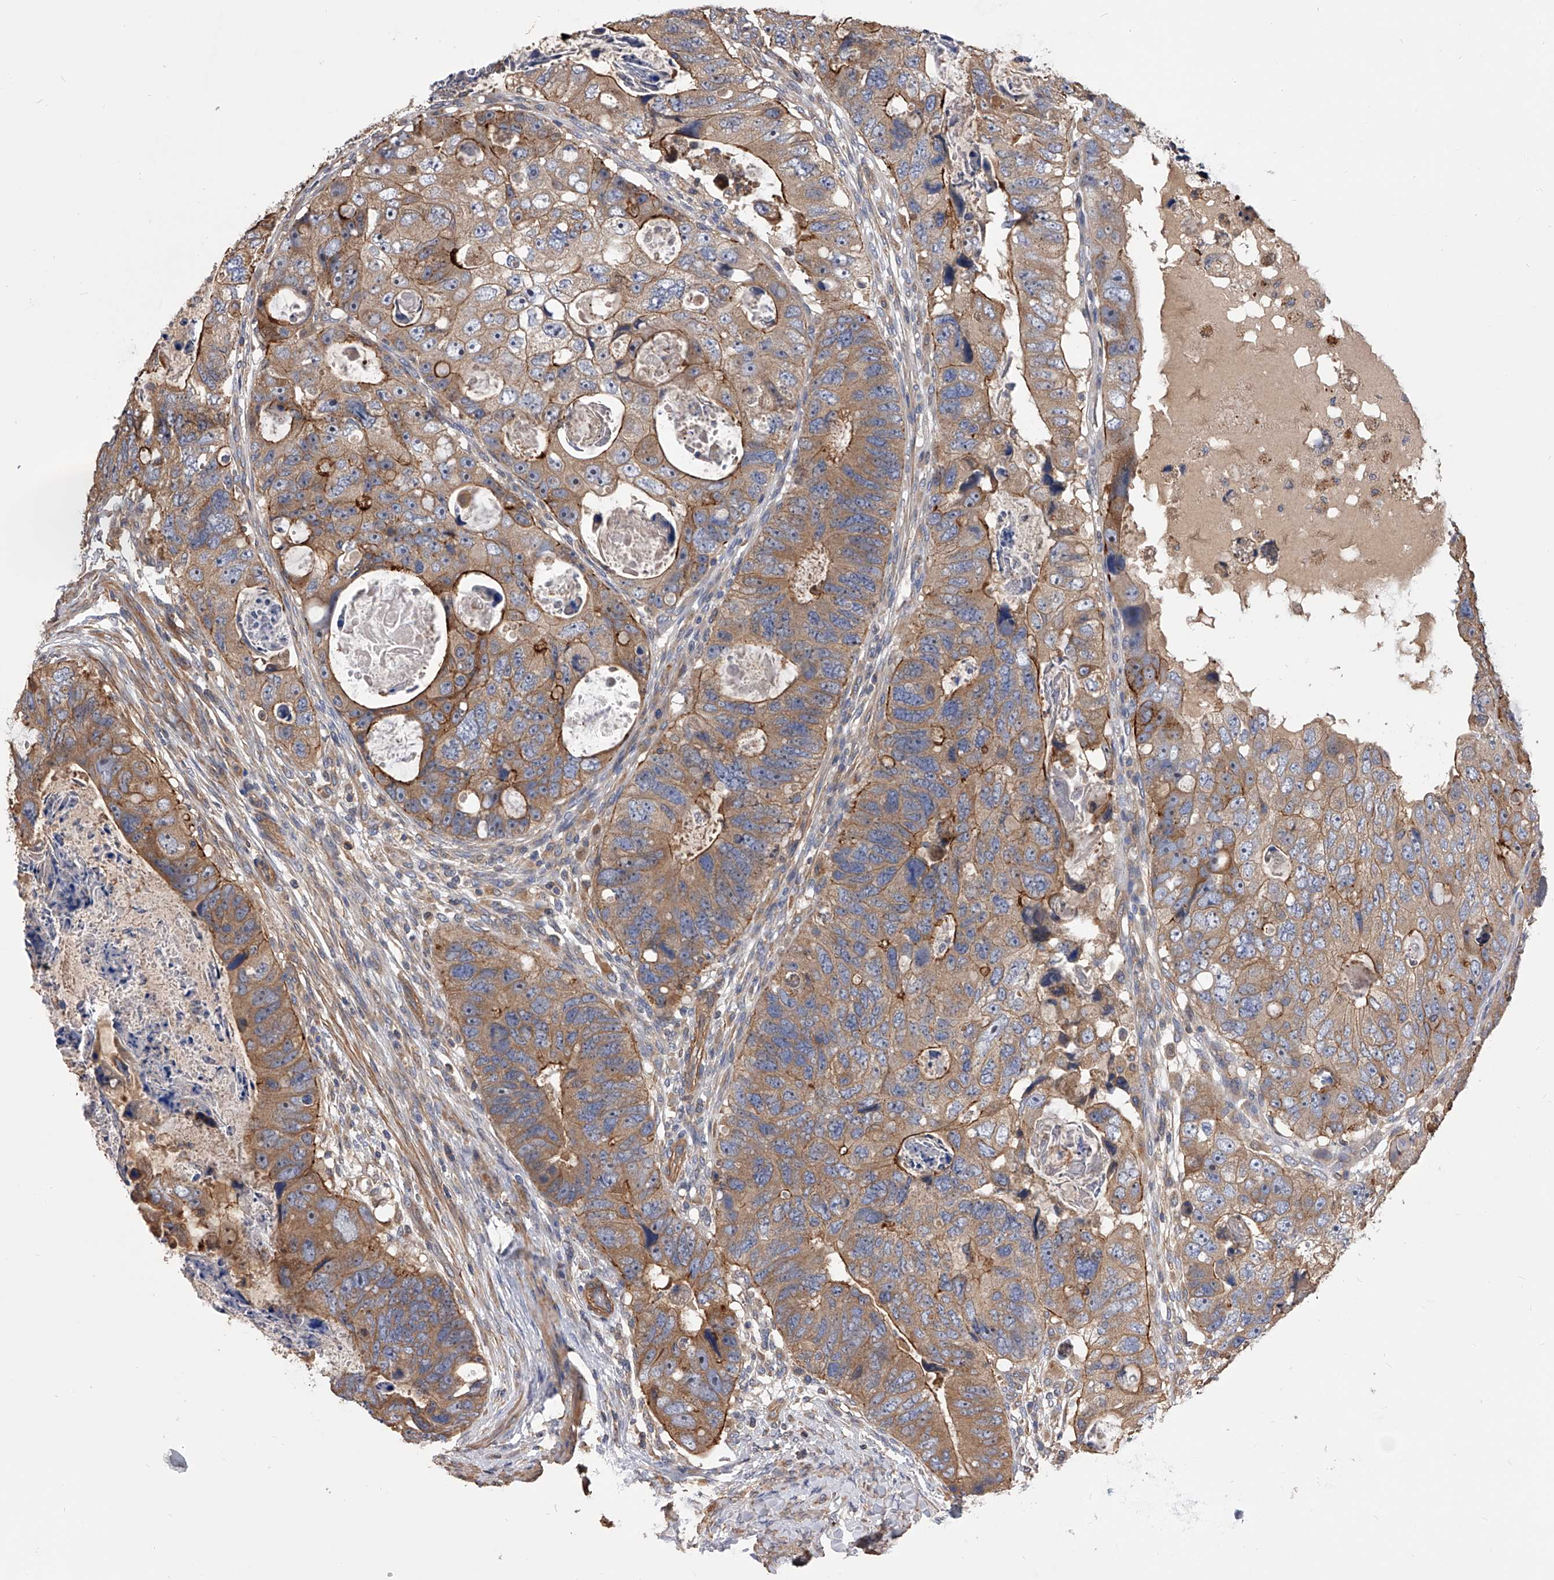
{"staining": {"intensity": "moderate", "quantity": ">75%", "location": "cytoplasmic/membranous"}, "tissue": "colorectal cancer", "cell_type": "Tumor cells", "image_type": "cancer", "snomed": [{"axis": "morphology", "description": "Adenocarcinoma, NOS"}, {"axis": "topography", "description": "Rectum"}], "caption": "A brown stain highlights moderate cytoplasmic/membranous expression of a protein in adenocarcinoma (colorectal) tumor cells.", "gene": "CUL7", "patient": {"sex": "male", "age": 59}}